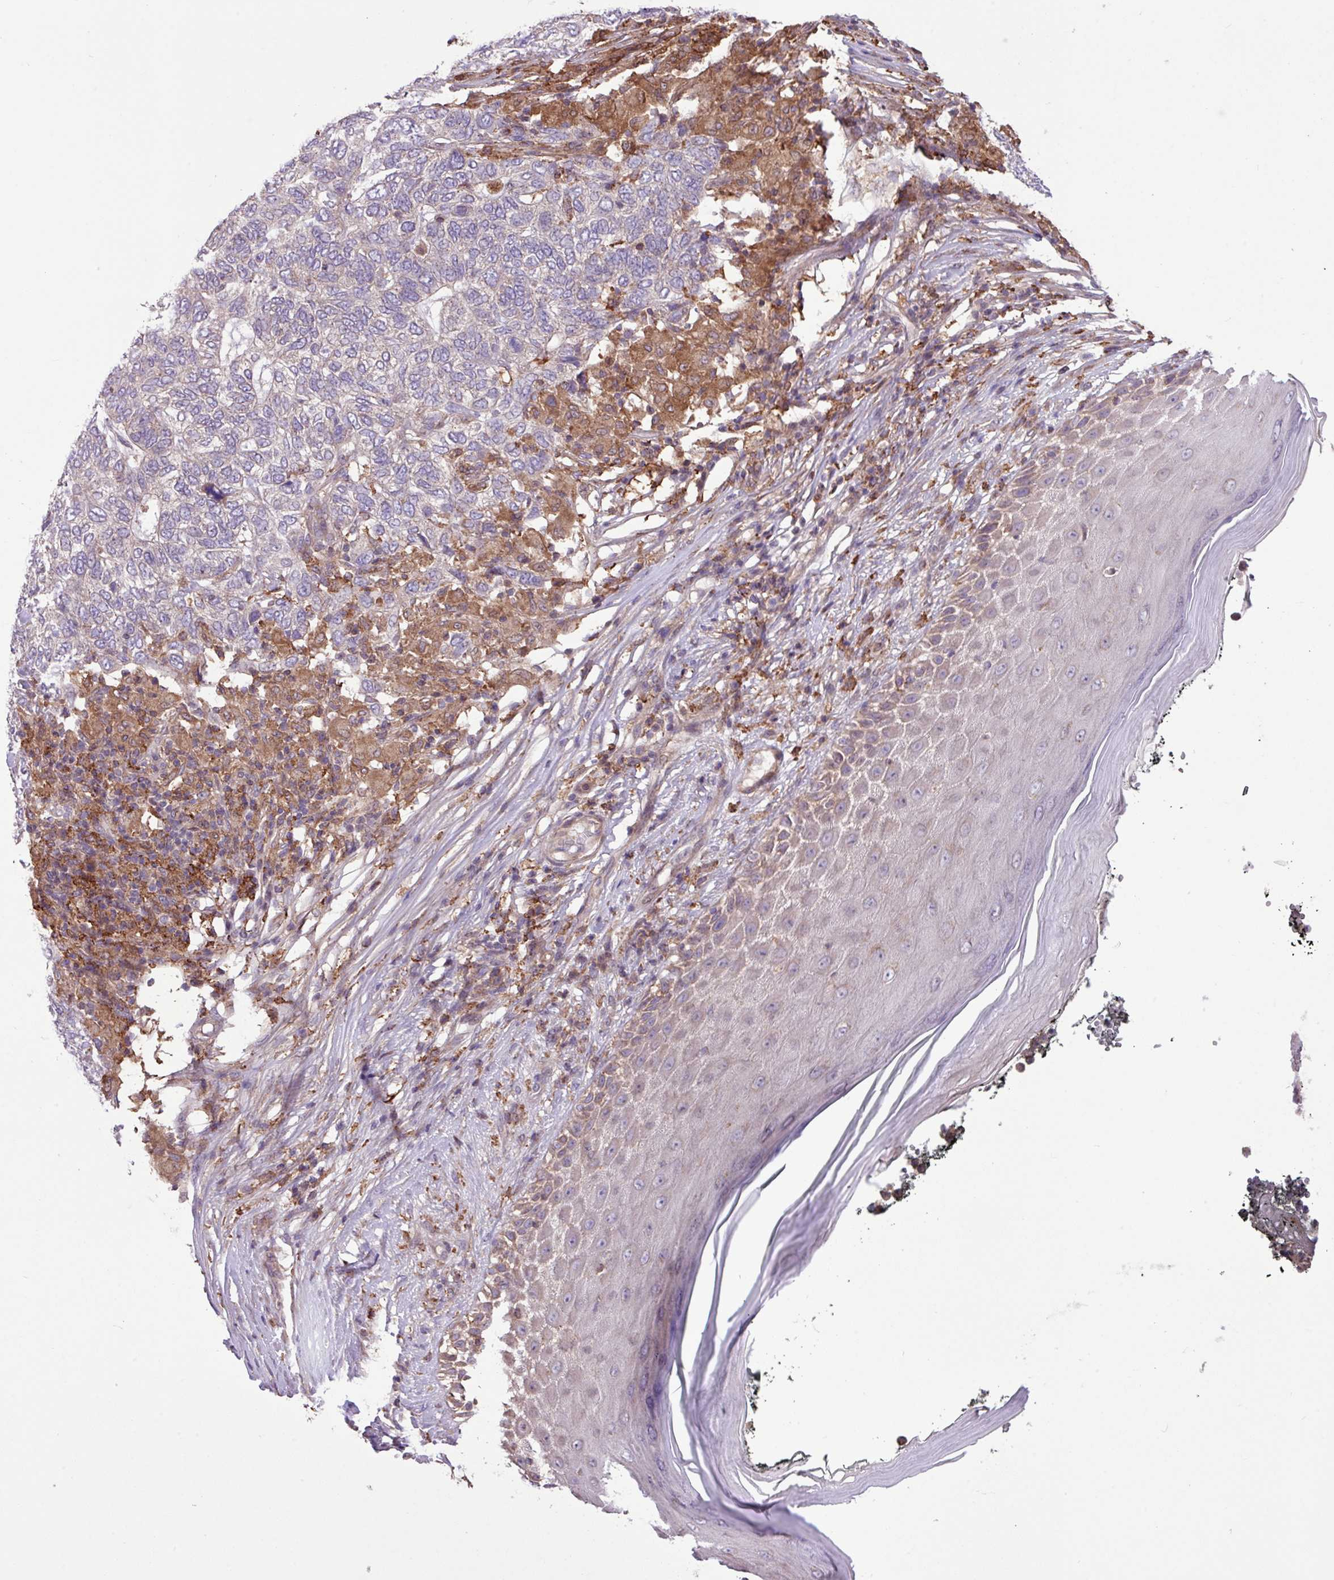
{"staining": {"intensity": "negative", "quantity": "none", "location": "none"}, "tissue": "skin cancer", "cell_type": "Tumor cells", "image_type": "cancer", "snomed": [{"axis": "morphology", "description": "Basal cell carcinoma"}, {"axis": "topography", "description": "Skin"}], "caption": "Skin cancer was stained to show a protein in brown. There is no significant staining in tumor cells. (DAB IHC, high magnification).", "gene": "ARHGEF25", "patient": {"sex": "female", "age": 65}}